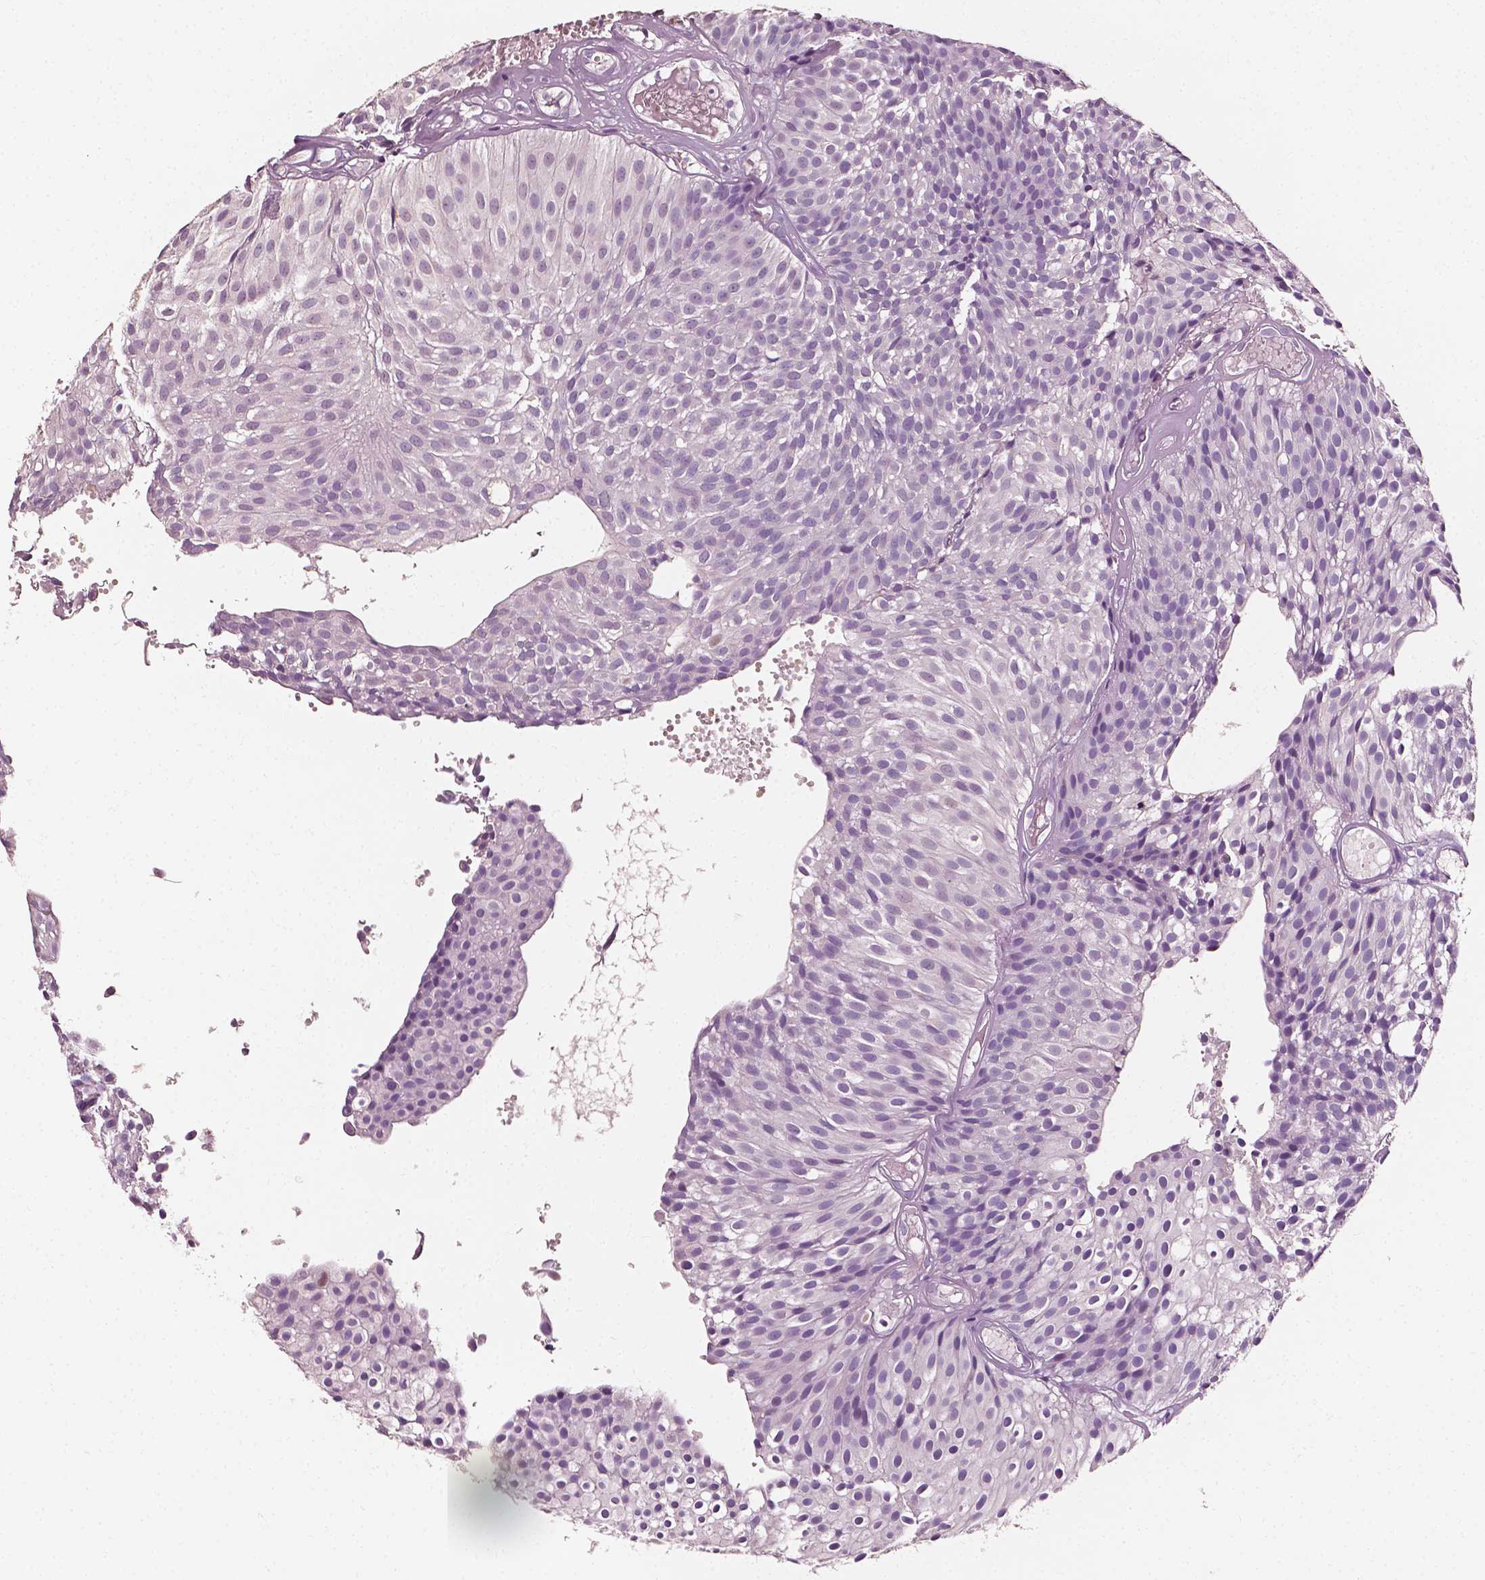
{"staining": {"intensity": "negative", "quantity": "none", "location": "none"}, "tissue": "urothelial cancer", "cell_type": "Tumor cells", "image_type": "cancer", "snomed": [{"axis": "morphology", "description": "Urothelial carcinoma, Low grade"}, {"axis": "topography", "description": "Urinary bladder"}], "caption": "DAB (3,3'-diaminobenzidine) immunohistochemical staining of human urothelial cancer exhibits no significant staining in tumor cells.", "gene": "PLA2R1", "patient": {"sex": "male", "age": 63}}